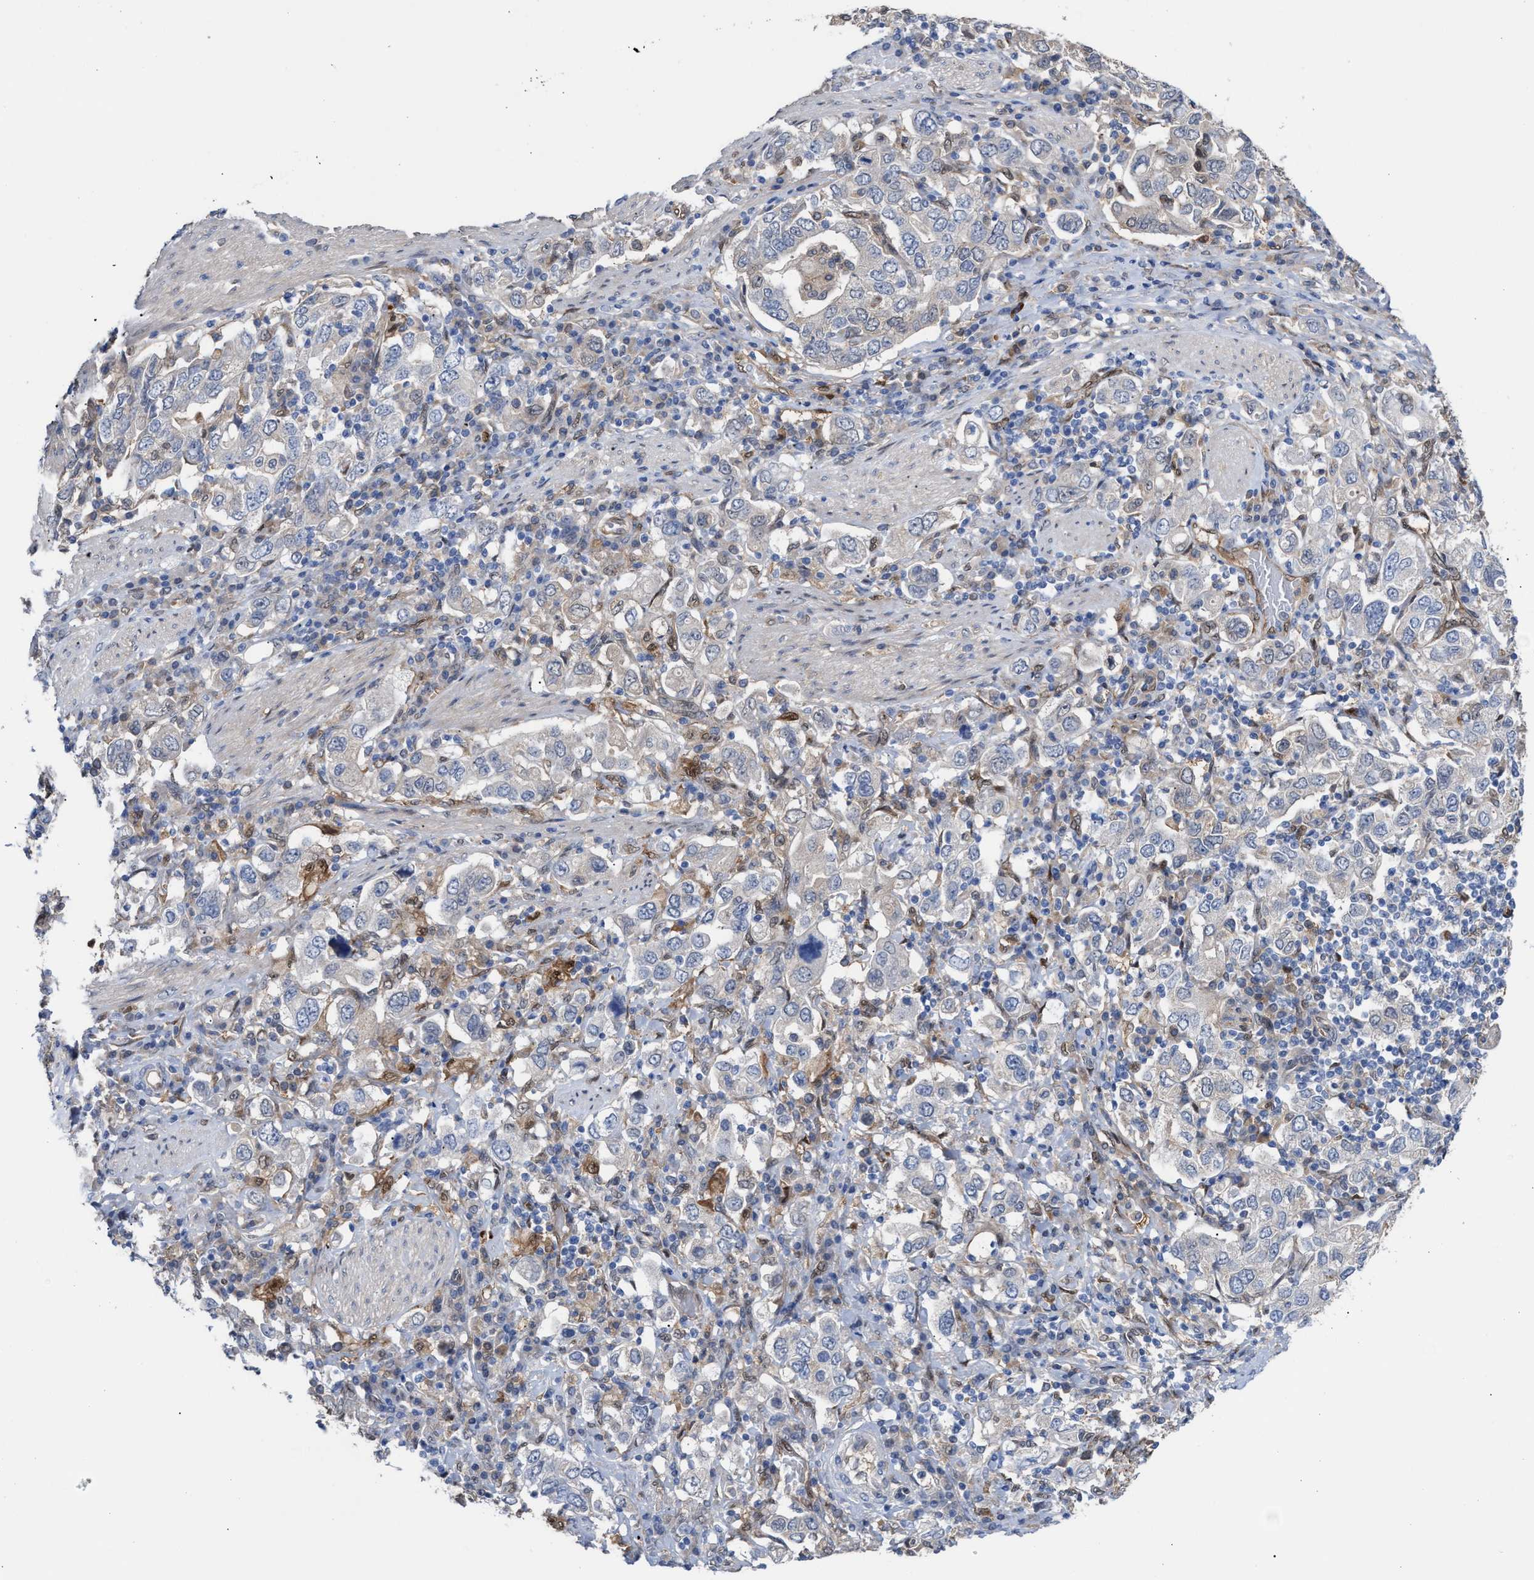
{"staining": {"intensity": "negative", "quantity": "none", "location": "none"}, "tissue": "stomach cancer", "cell_type": "Tumor cells", "image_type": "cancer", "snomed": [{"axis": "morphology", "description": "Adenocarcinoma, NOS"}, {"axis": "topography", "description": "Stomach, upper"}], "caption": "There is no significant expression in tumor cells of stomach cancer (adenocarcinoma).", "gene": "TP53I3", "patient": {"sex": "male", "age": 62}}